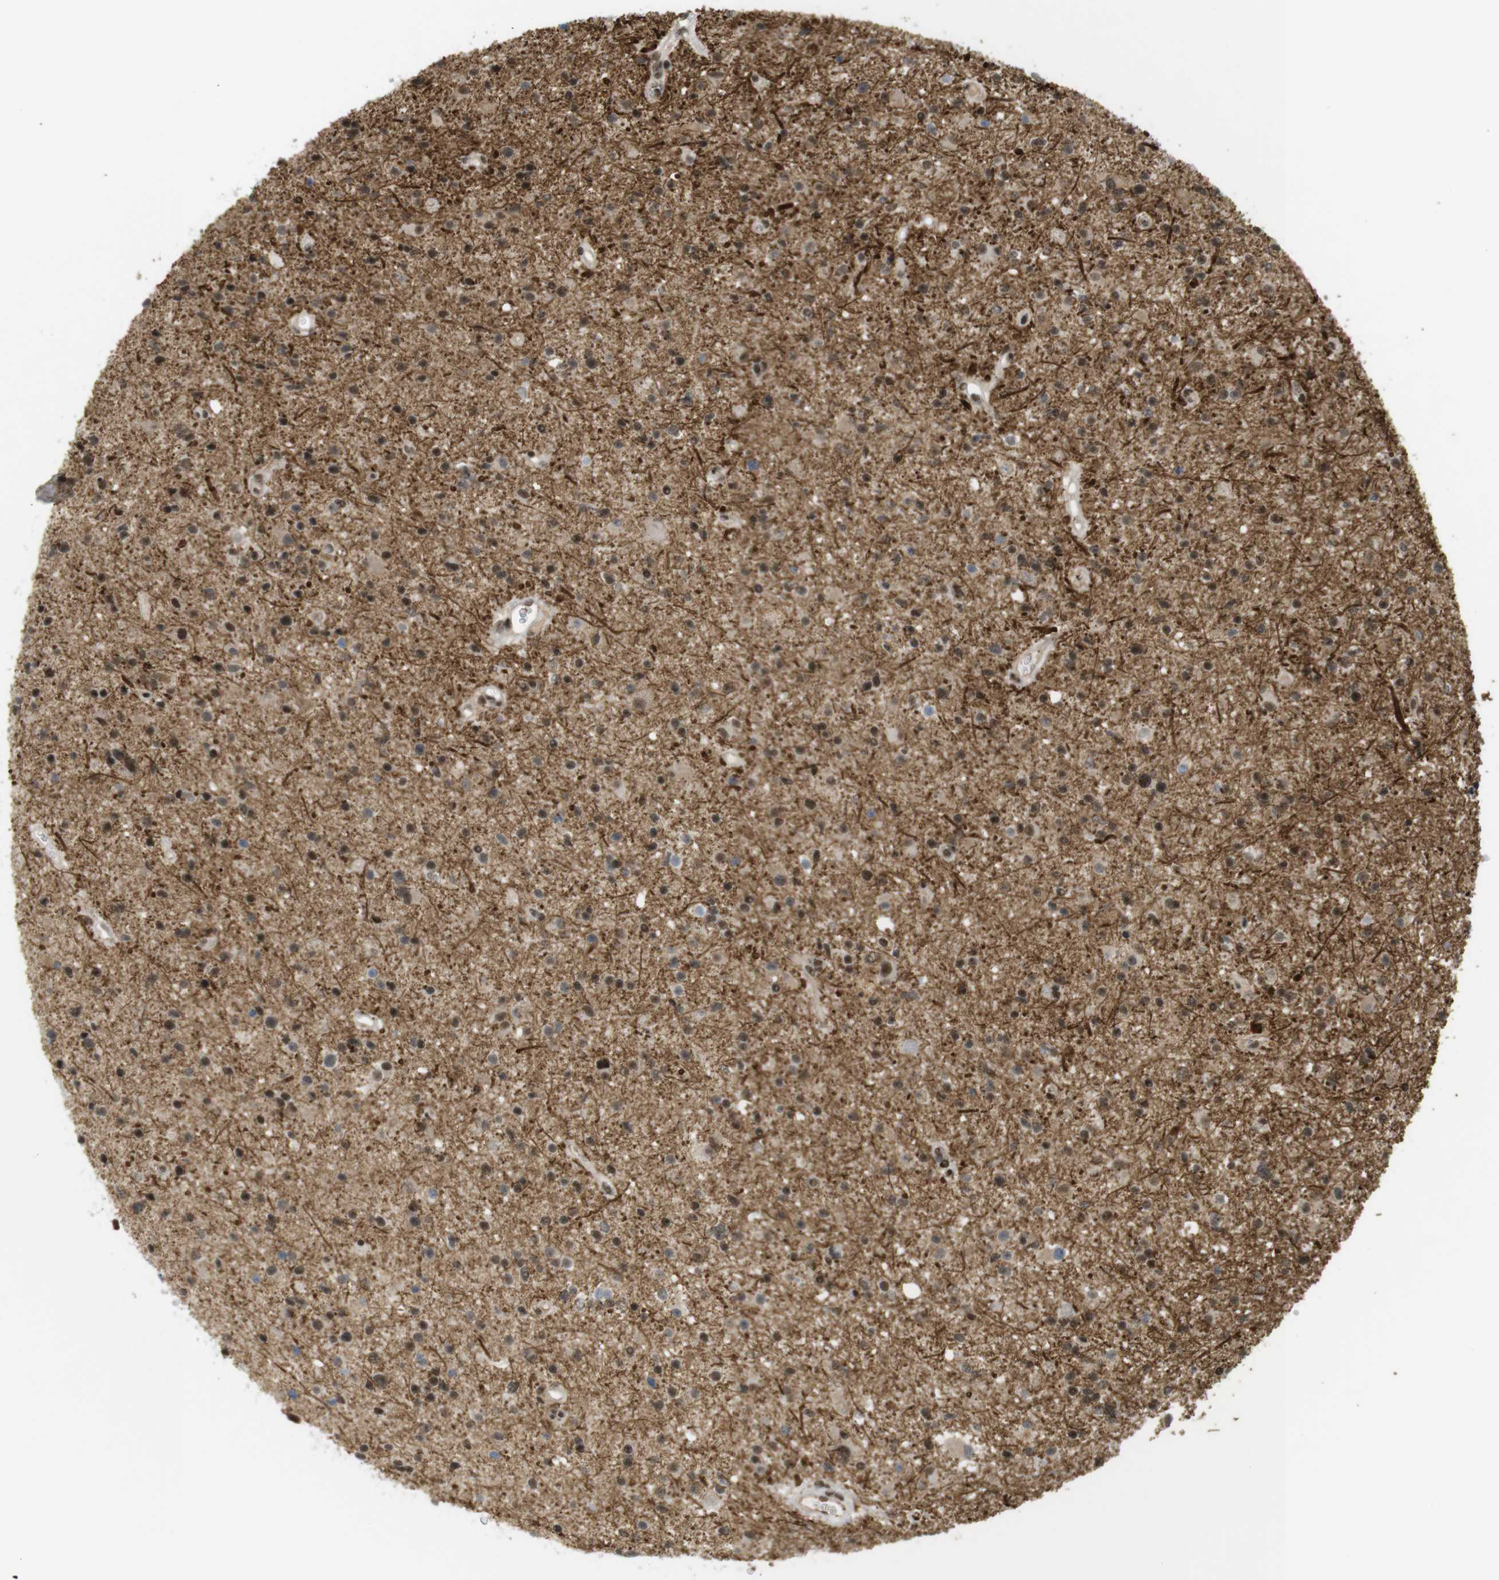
{"staining": {"intensity": "moderate", "quantity": ">75%", "location": "cytoplasmic/membranous,nuclear"}, "tissue": "glioma", "cell_type": "Tumor cells", "image_type": "cancer", "snomed": [{"axis": "morphology", "description": "Glioma, malignant, High grade"}, {"axis": "topography", "description": "Brain"}], "caption": "Immunohistochemical staining of malignant glioma (high-grade) reveals medium levels of moderate cytoplasmic/membranous and nuclear protein staining in approximately >75% of tumor cells.", "gene": "SP2", "patient": {"sex": "male", "age": 33}}